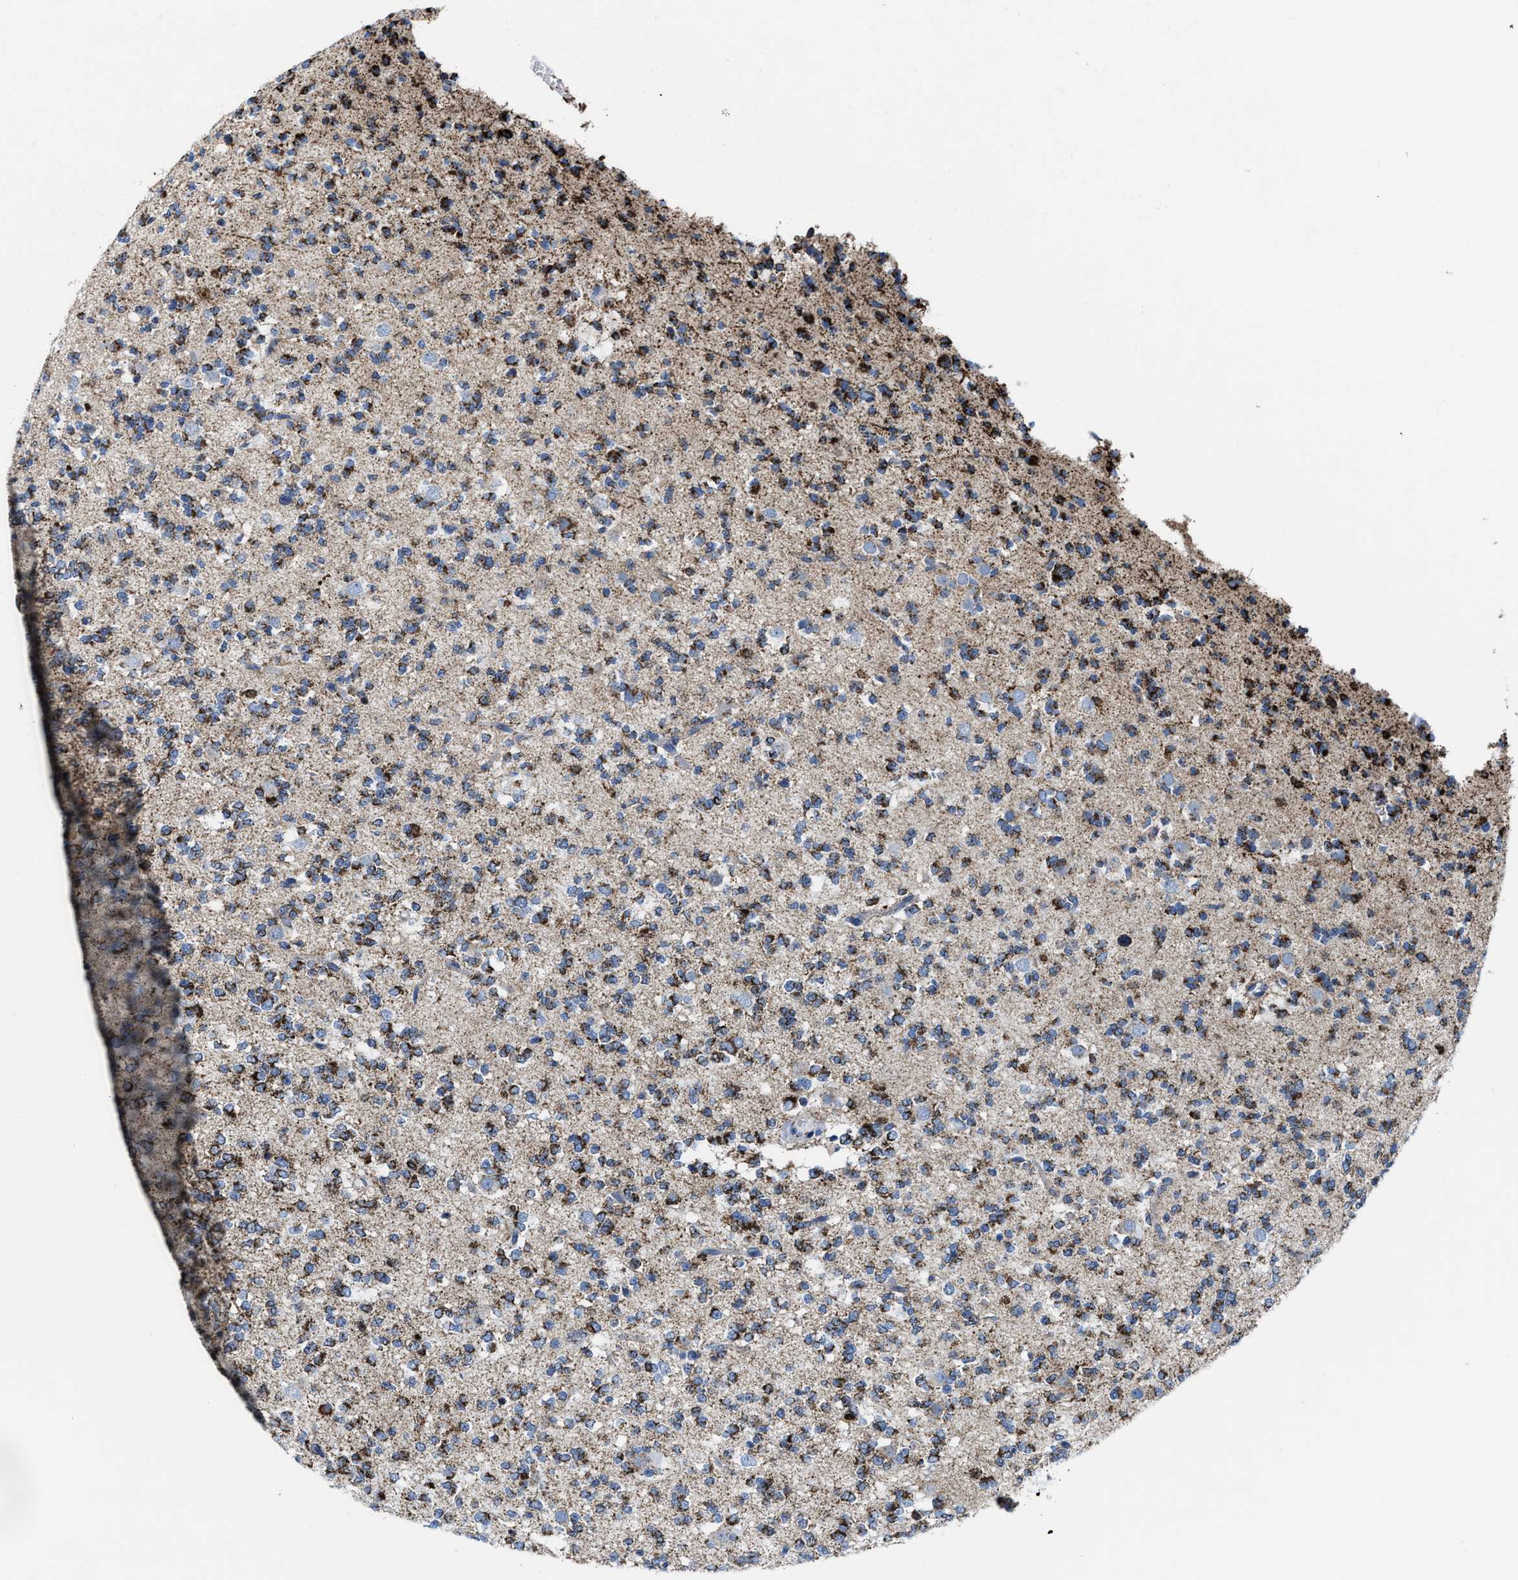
{"staining": {"intensity": "strong", "quantity": ">75%", "location": "cytoplasmic/membranous"}, "tissue": "glioma", "cell_type": "Tumor cells", "image_type": "cancer", "snomed": [{"axis": "morphology", "description": "Glioma, malignant, Low grade"}, {"axis": "topography", "description": "Brain"}], "caption": "This is a micrograph of immunohistochemistry staining of malignant low-grade glioma, which shows strong positivity in the cytoplasmic/membranous of tumor cells.", "gene": "ALDH1B1", "patient": {"sex": "male", "age": 38}}